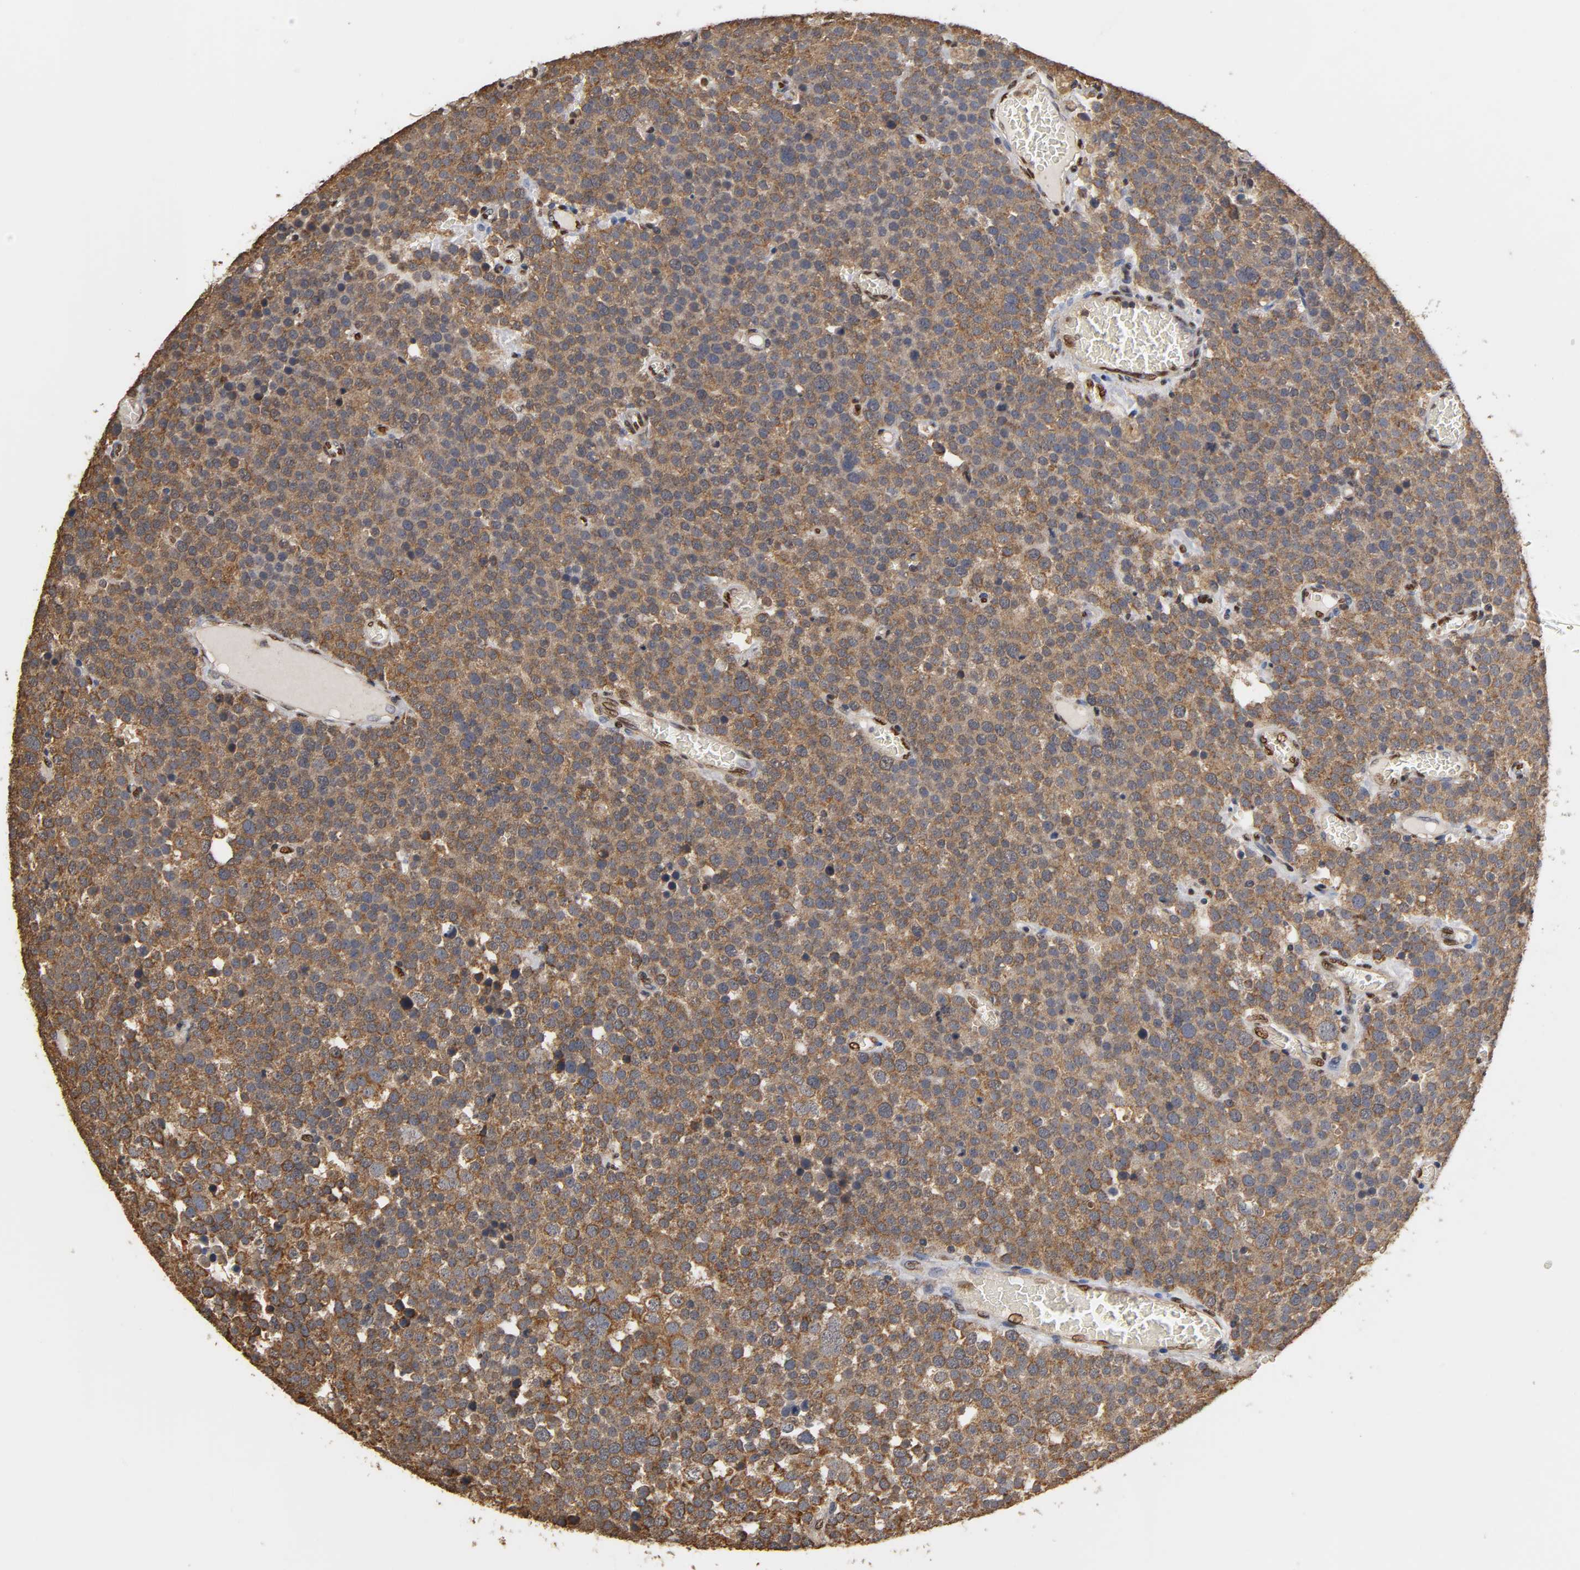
{"staining": {"intensity": "strong", "quantity": ">75%", "location": "cytoplasmic/membranous"}, "tissue": "testis cancer", "cell_type": "Tumor cells", "image_type": "cancer", "snomed": [{"axis": "morphology", "description": "Seminoma, NOS"}, {"axis": "topography", "description": "Testis"}], "caption": "Approximately >75% of tumor cells in testis cancer reveal strong cytoplasmic/membranous protein expression as visualized by brown immunohistochemical staining.", "gene": "PKN1", "patient": {"sex": "male", "age": 71}}